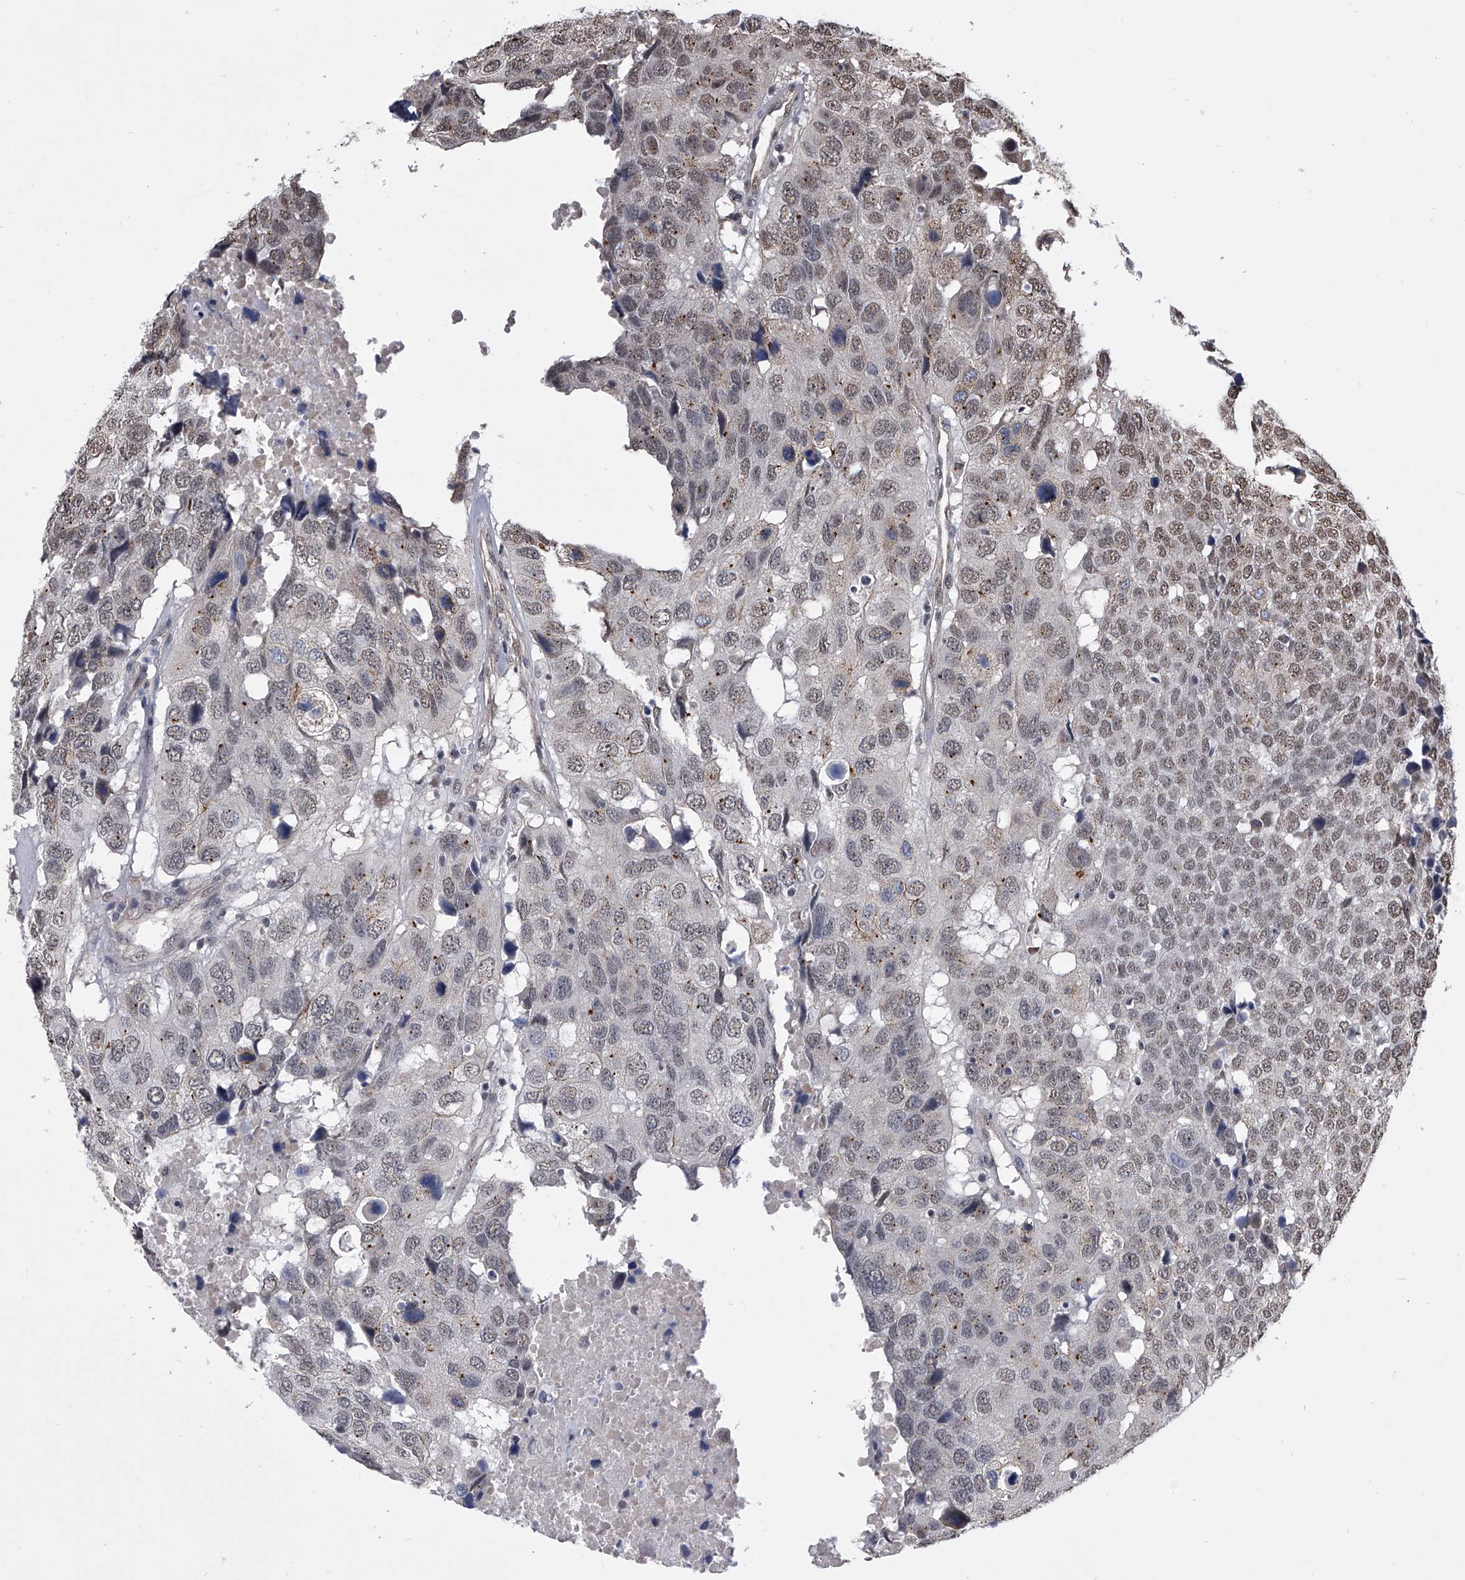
{"staining": {"intensity": "weak", "quantity": "25%-75%", "location": "nuclear"}, "tissue": "head and neck cancer", "cell_type": "Tumor cells", "image_type": "cancer", "snomed": [{"axis": "morphology", "description": "Squamous cell carcinoma, NOS"}, {"axis": "topography", "description": "Head-Neck"}], "caption": "This is an image of immunohistochemistry staining of head and neck cancer, which shows weak expression in the nuclear of tumor cells.", "gene": "ZNF76", "patient": {"sex": "male", "age": 66}}